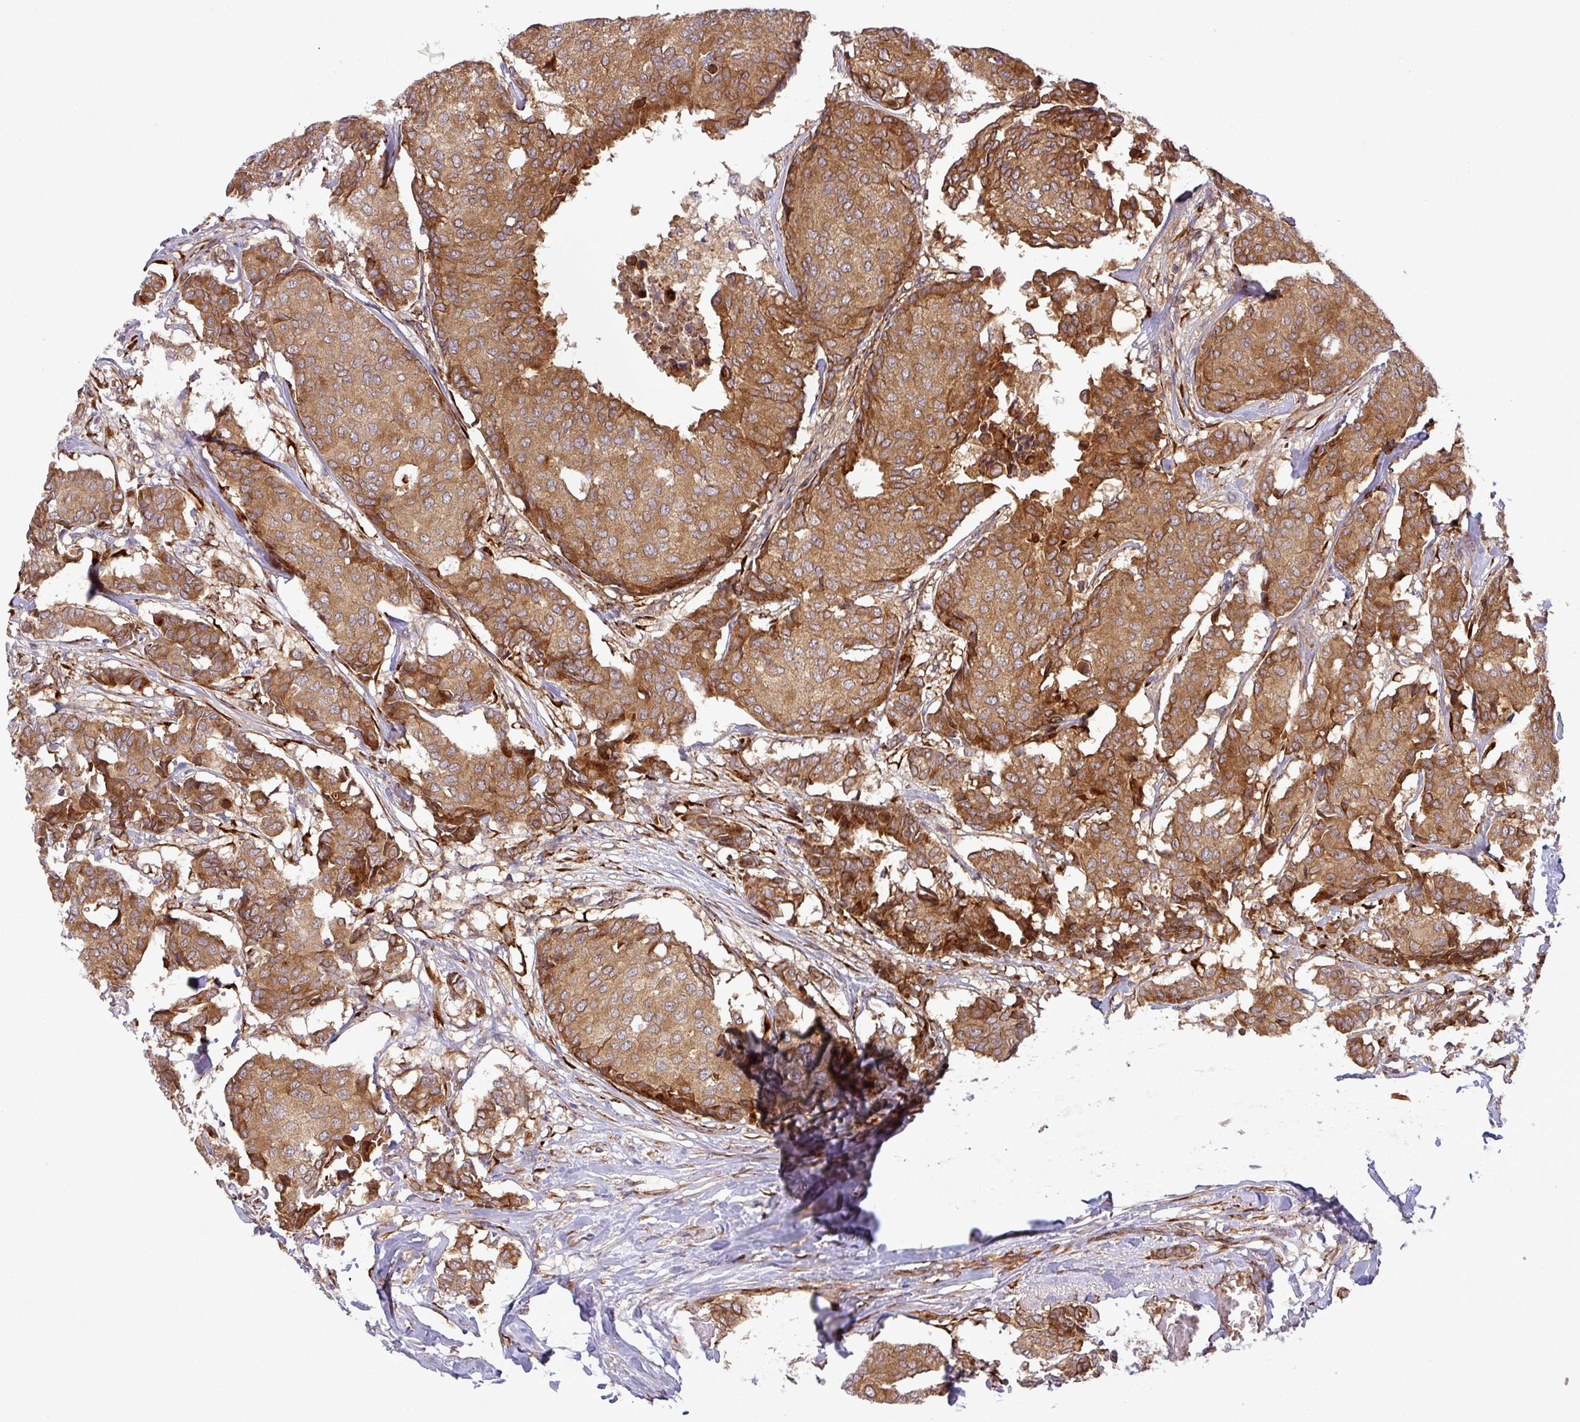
{"staining": {"intensity": "moderate", "quantity": ">75%", "location": "cytoplasmic/membranous"}, "tissue": "breast cancer", "cell_type": "Tumor cells", "image_type": "cancer", "snomed": [{"axis": "morphology", "description": "Duct carcinoma"}, {"axis": "topography", "description": "Breast"}], "caption": "The histopathology image reveals a brown stain indicating the presence of a protein in the cytoplasmic/membranous of tumor cells in breast intraductal carcinoma.", "gene": "ART1", "patient": {"sex": "female", "age": 75}}